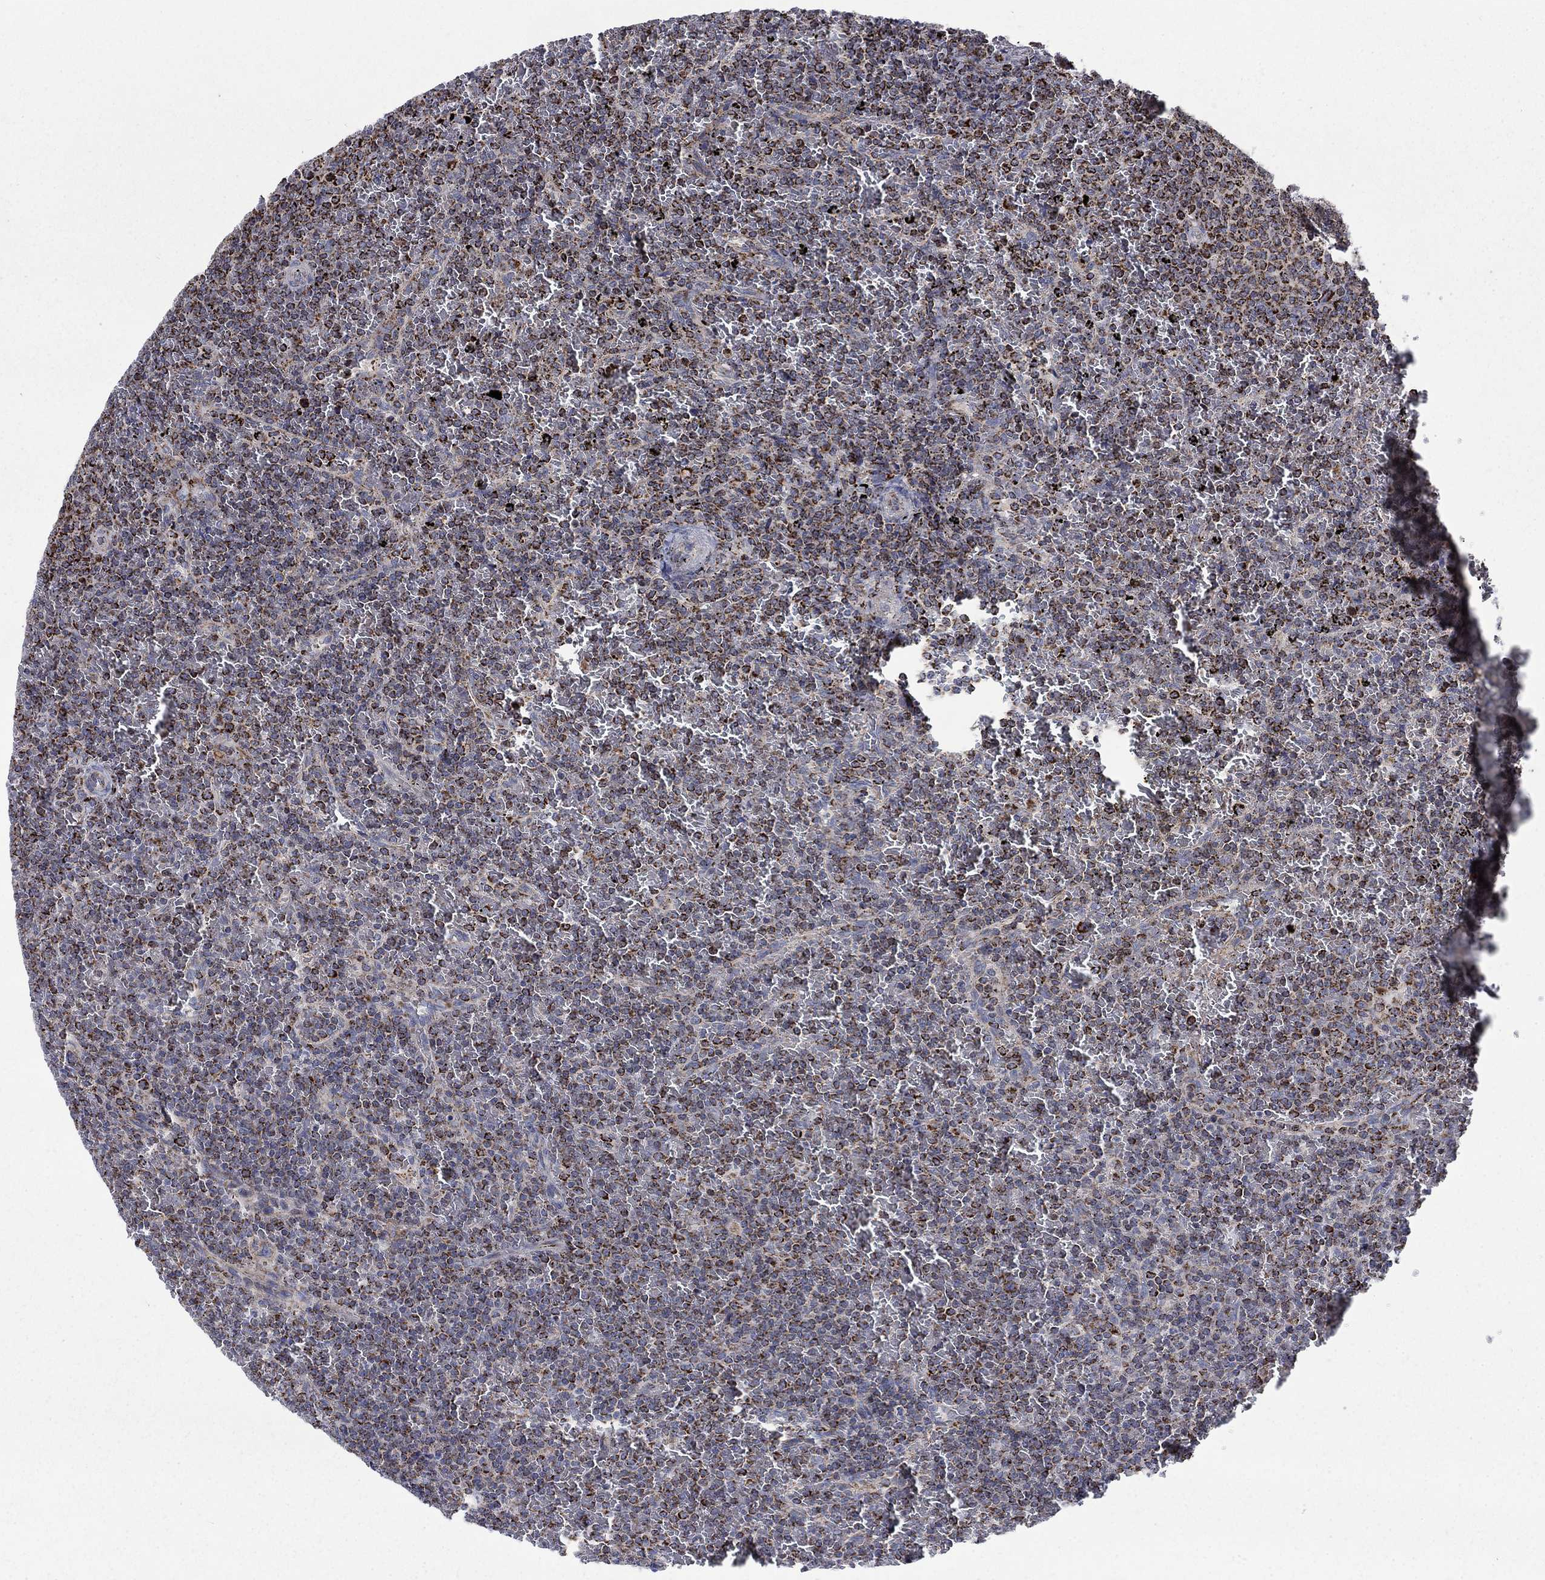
{"staining": {"intensity": "strong", "quantity": ">75%", "location": "cytoplasmic/membranous"}, "tissue": "lymphoma", "cell_type": "Tumor cells", "image_type": "cancer", "snomed": [{"axis": "morphology", "description": "Malignant lymphoma, non-Hodgkin's type, Low grade"}, {"axis": "topography", "description": "Spleen"}], "caption": "This micrograph shows IHC staining of human low-grade malignant lymphoma, non-Hodgkin's type, with high strong cytoplasmic/membranous positivity in approximately >75% of tumor cells.", "gene": "MOAP1", "patient": {"sex": "female", "age": 77}}